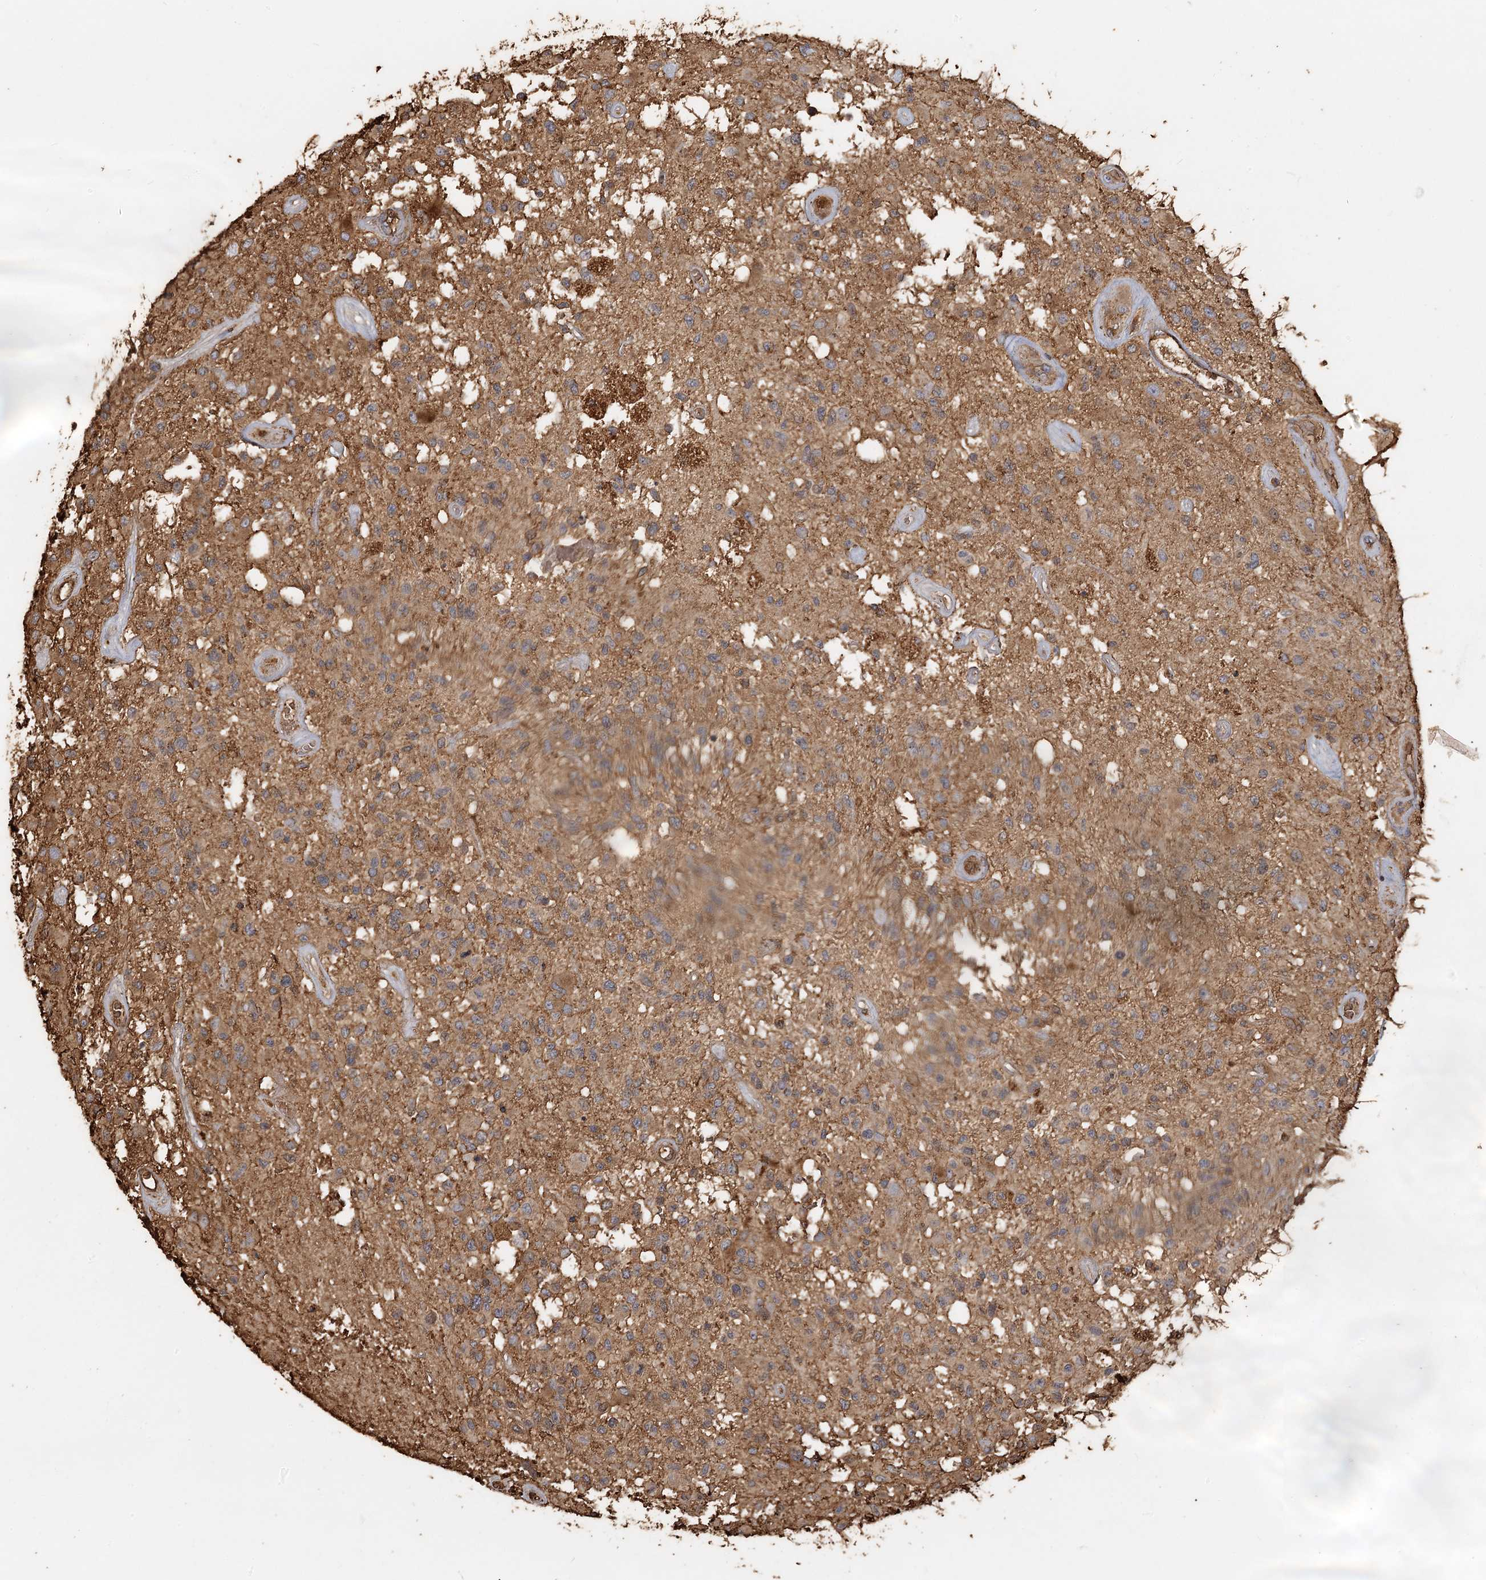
{"staining": {"intensity": "weak", "quantity": ">75%", "location": "cytoplasmic/membranous"}, "tissue": "glioma", "cell_type": "Tumor cells", "image_type": "cancer", "snomed": [{"axis": "morphology", "description": "Glioma, malignant, High grade"}, {"axis": "morphology", "description": "Glioblastoma, NOS"}, {"axis": "topography", "description": "Brain"}], "caption": "Glioma stained with a protein marker reveals weak staining in tumor cells.", "gene": "PIK3C2A", "patient": {"sex": "male", "age": 60}}